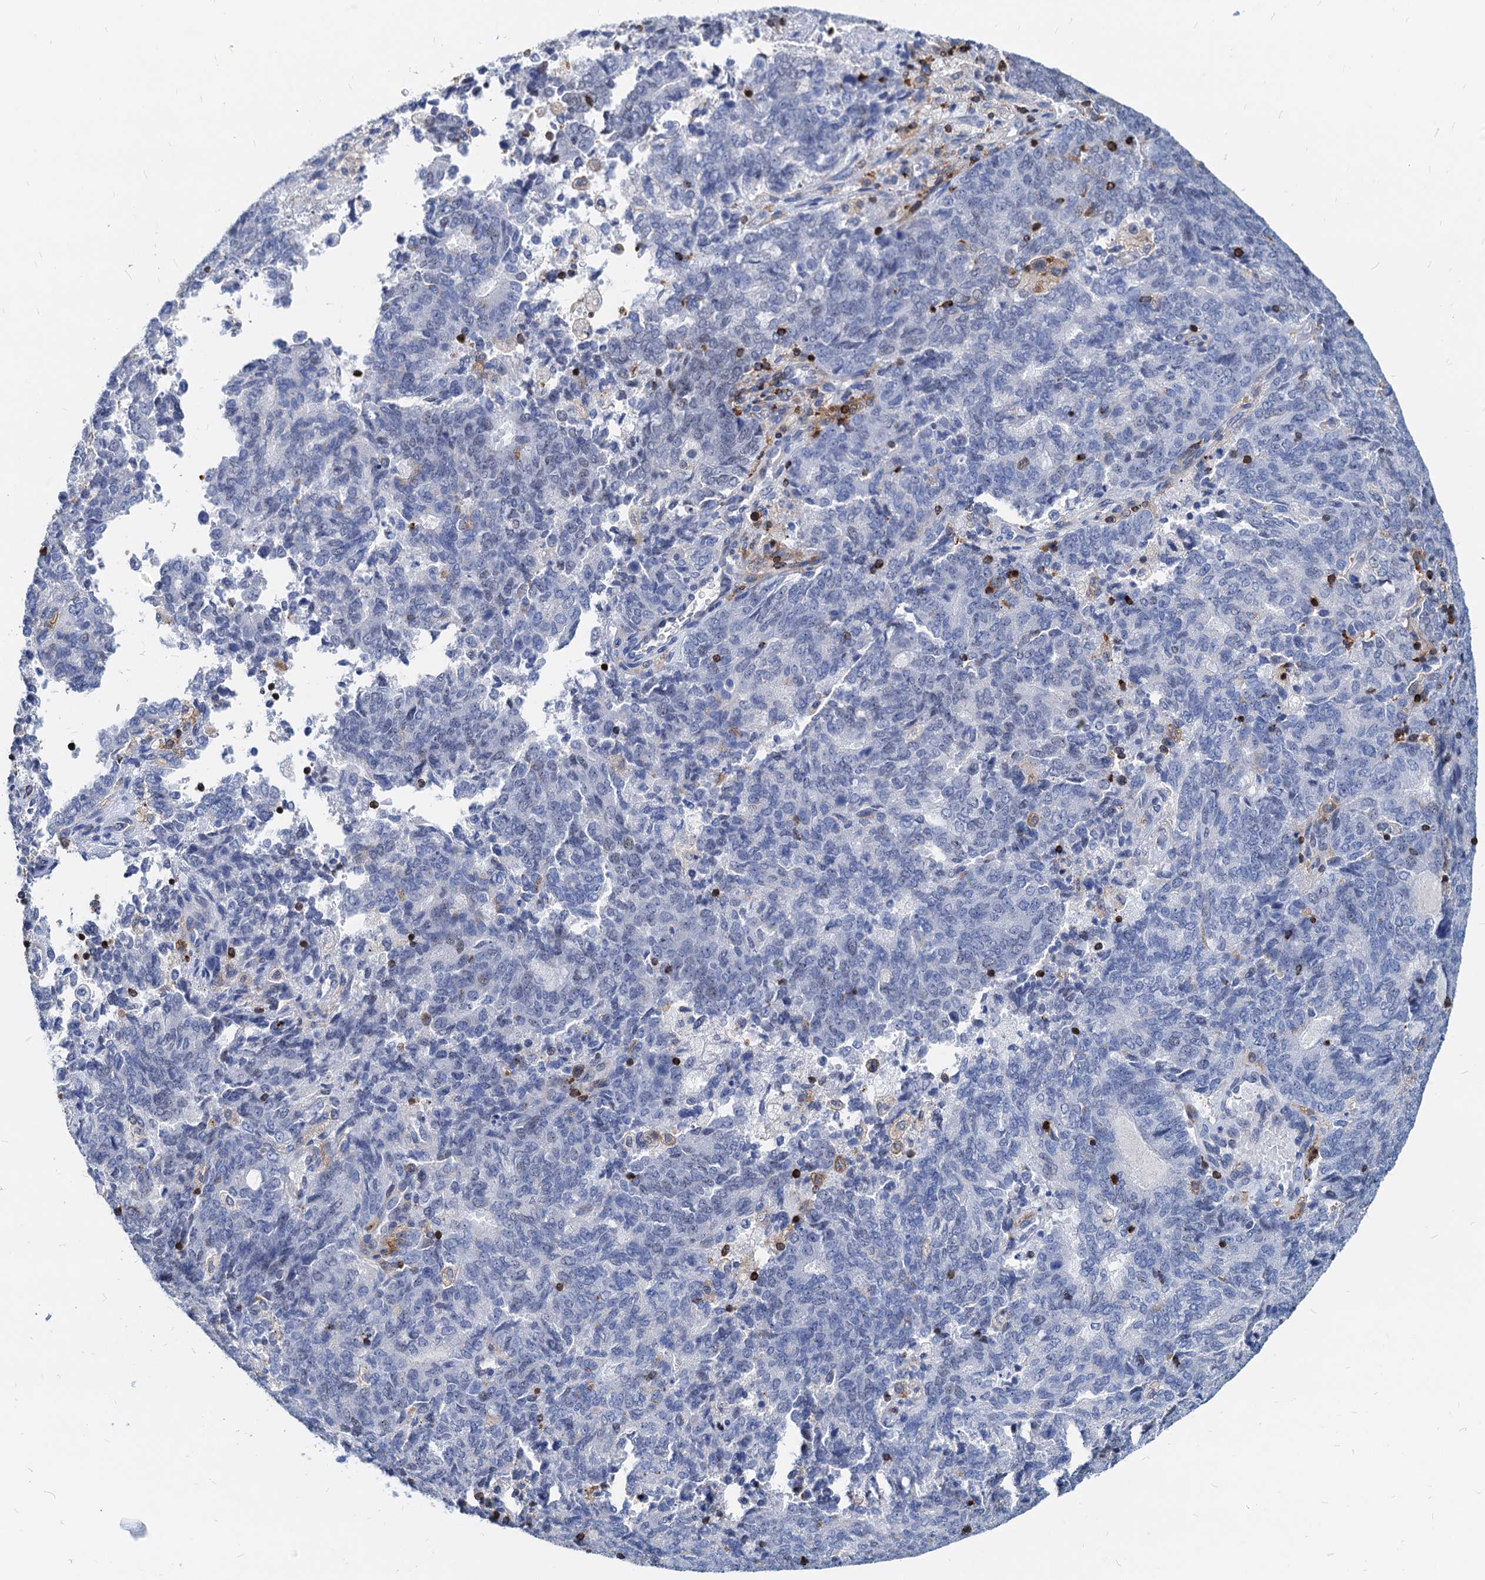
{"staining": {"intensity": "negative", "quantity": "none", "location": "none"}, "tissue": "endometrial cancer", "cell_type": "Tumor cells", "image_type": "cancer", "snomed": [{"axis": "morphology", "description": "Adenocarcinoma, NOS"}, {"axis": "topography", "description": "Endometrium"}], "caption": "This is an immunohistochemistry (IHC) micrograph of endometrial cancer. There is no expression in tumor cells.", "gene": "LCP2", "patient": {"sex": "female", "age": 80}}